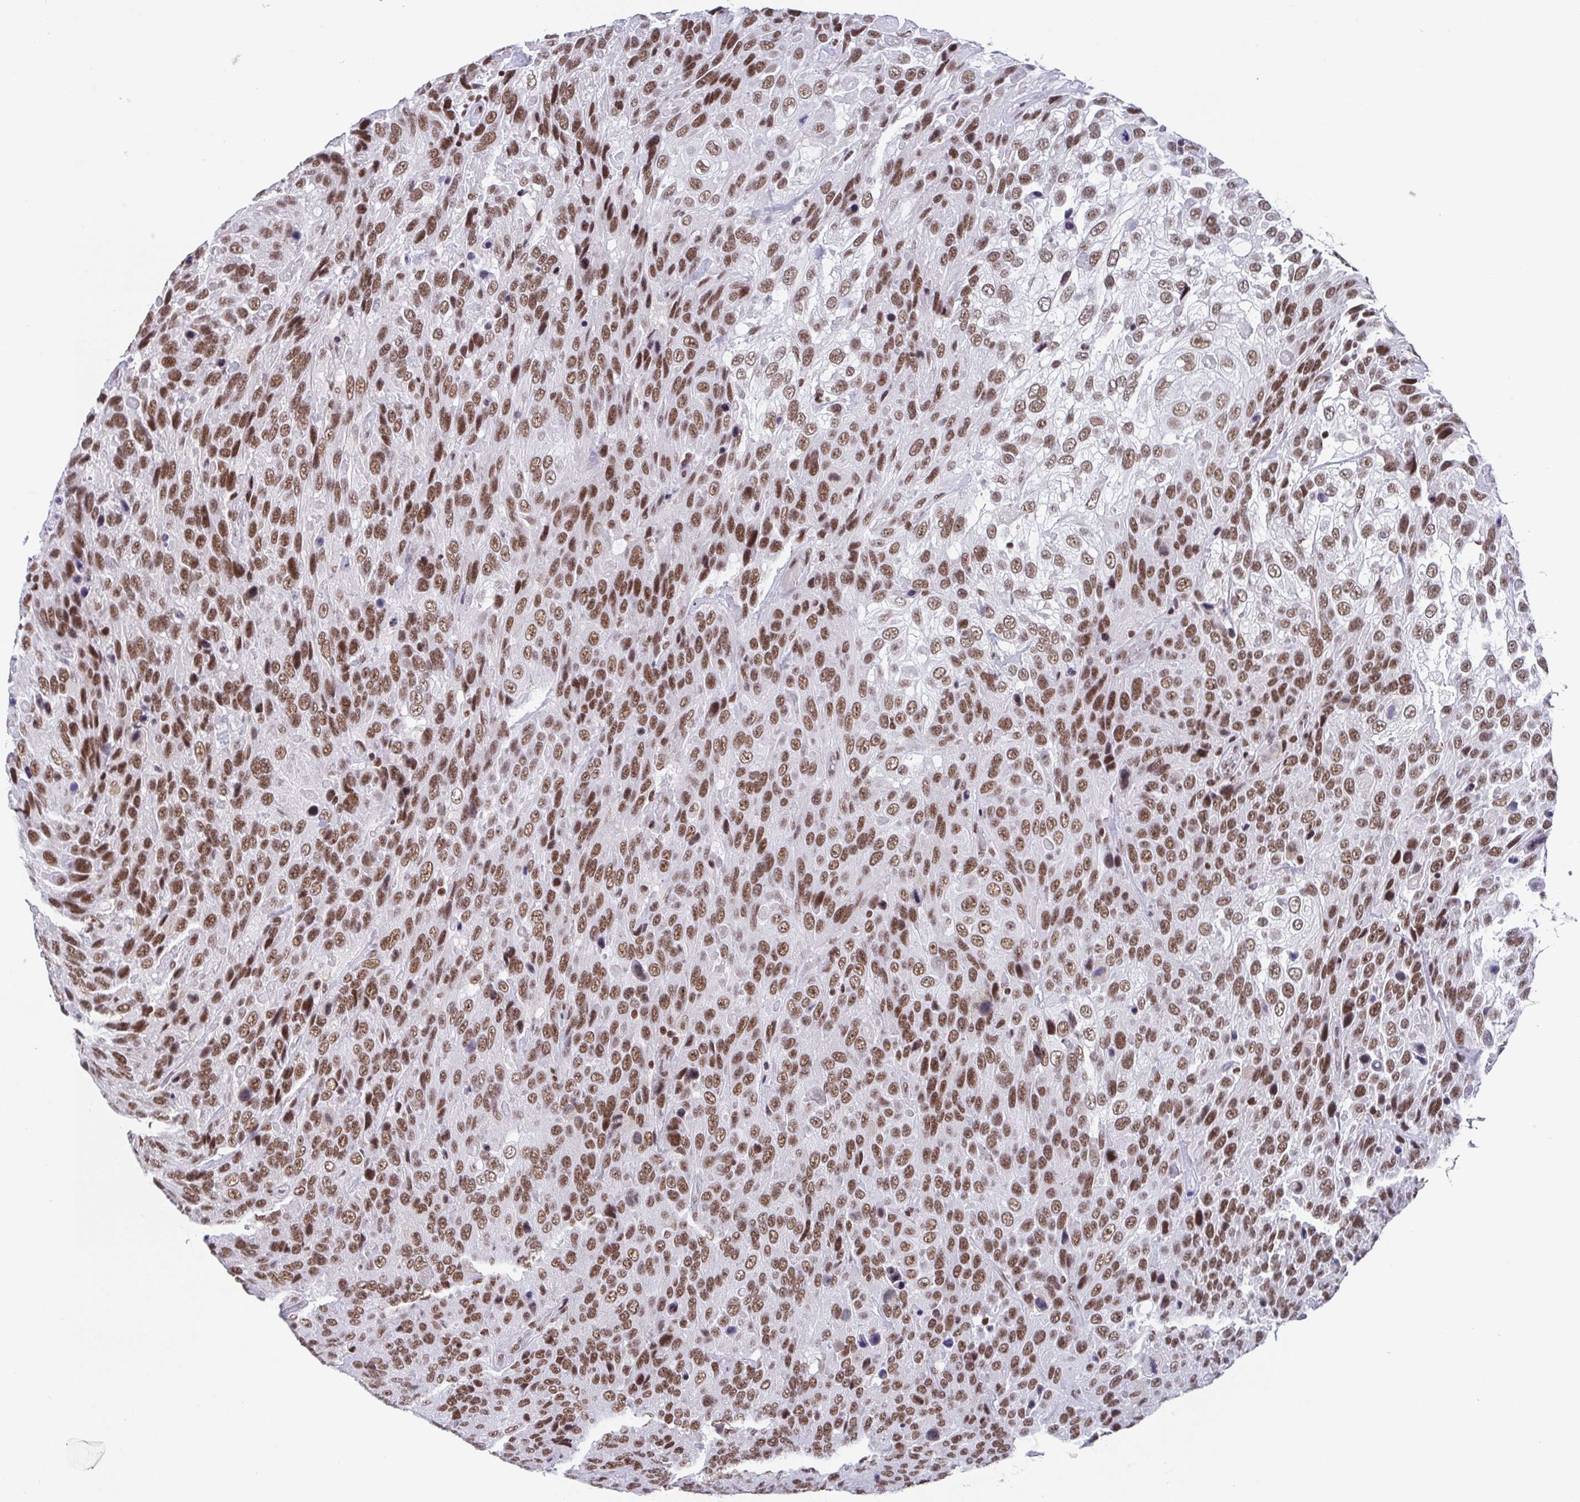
{"staining": {"intensity": "moderate", "quantity": ">75%", "location": "nuclear"}, "tissue": "urothelial cancer", "cell_type": "Tumor cells", "image_type": "cancer", "snomed": [{"axis": "morphology", "description": "Urothelial carcinoma, High grade"}, {"axis": "topography", "description": "Urinary bladder"}], "caption": "A medium amount of moderate nuclear staining is seen in about >75% of tumor cells in urothelial cancer tissue.", "gene": "CTCF", "patient": {"sex": "female", "age": 70}}